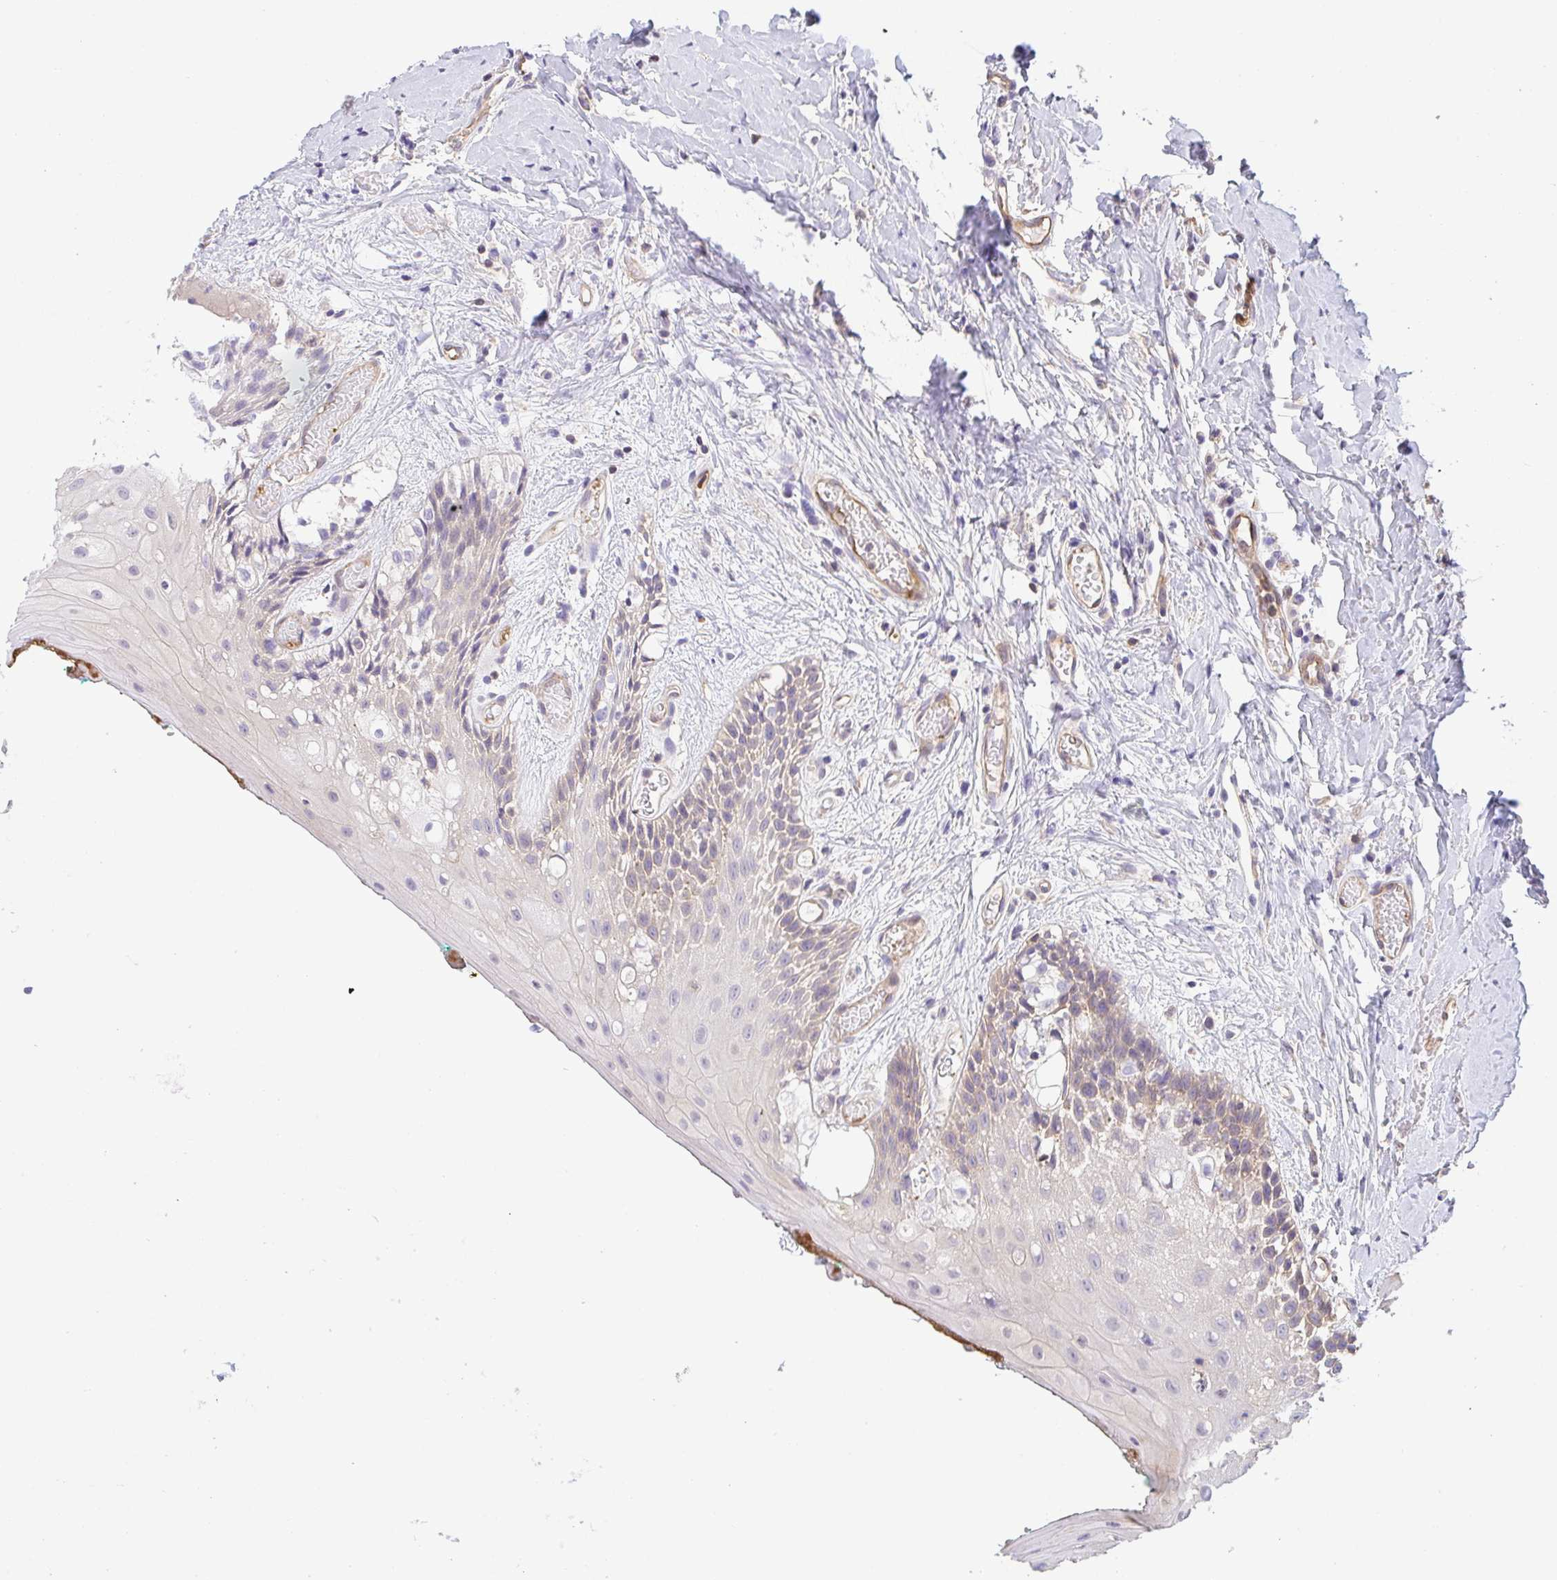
{"staining": {"intensity": "weak", "quantity": "25%-75%", "location": "cytoplasmic/membranous"}, "tissue": "oral mucosa", "cell_type": "Squamous epithelial cells", "image_type": "normal", "snomed": [{"axis": "morphology", "description": "Normal tissue, NOS"}, {"axis": "topography", "description": "Oral tissue"}, {"axis": "topography", "description": "Tounge, NOS"}], "caption": "Protein expression by immunohistochemistry (IHC) displays weak cytoplasmic/membranous expression in approximately 25%-75% of squamous epithelial cells in normal oral mucosa.", "gene": "TMEM229A", "patient": {"sex": "female", "age": 62}}